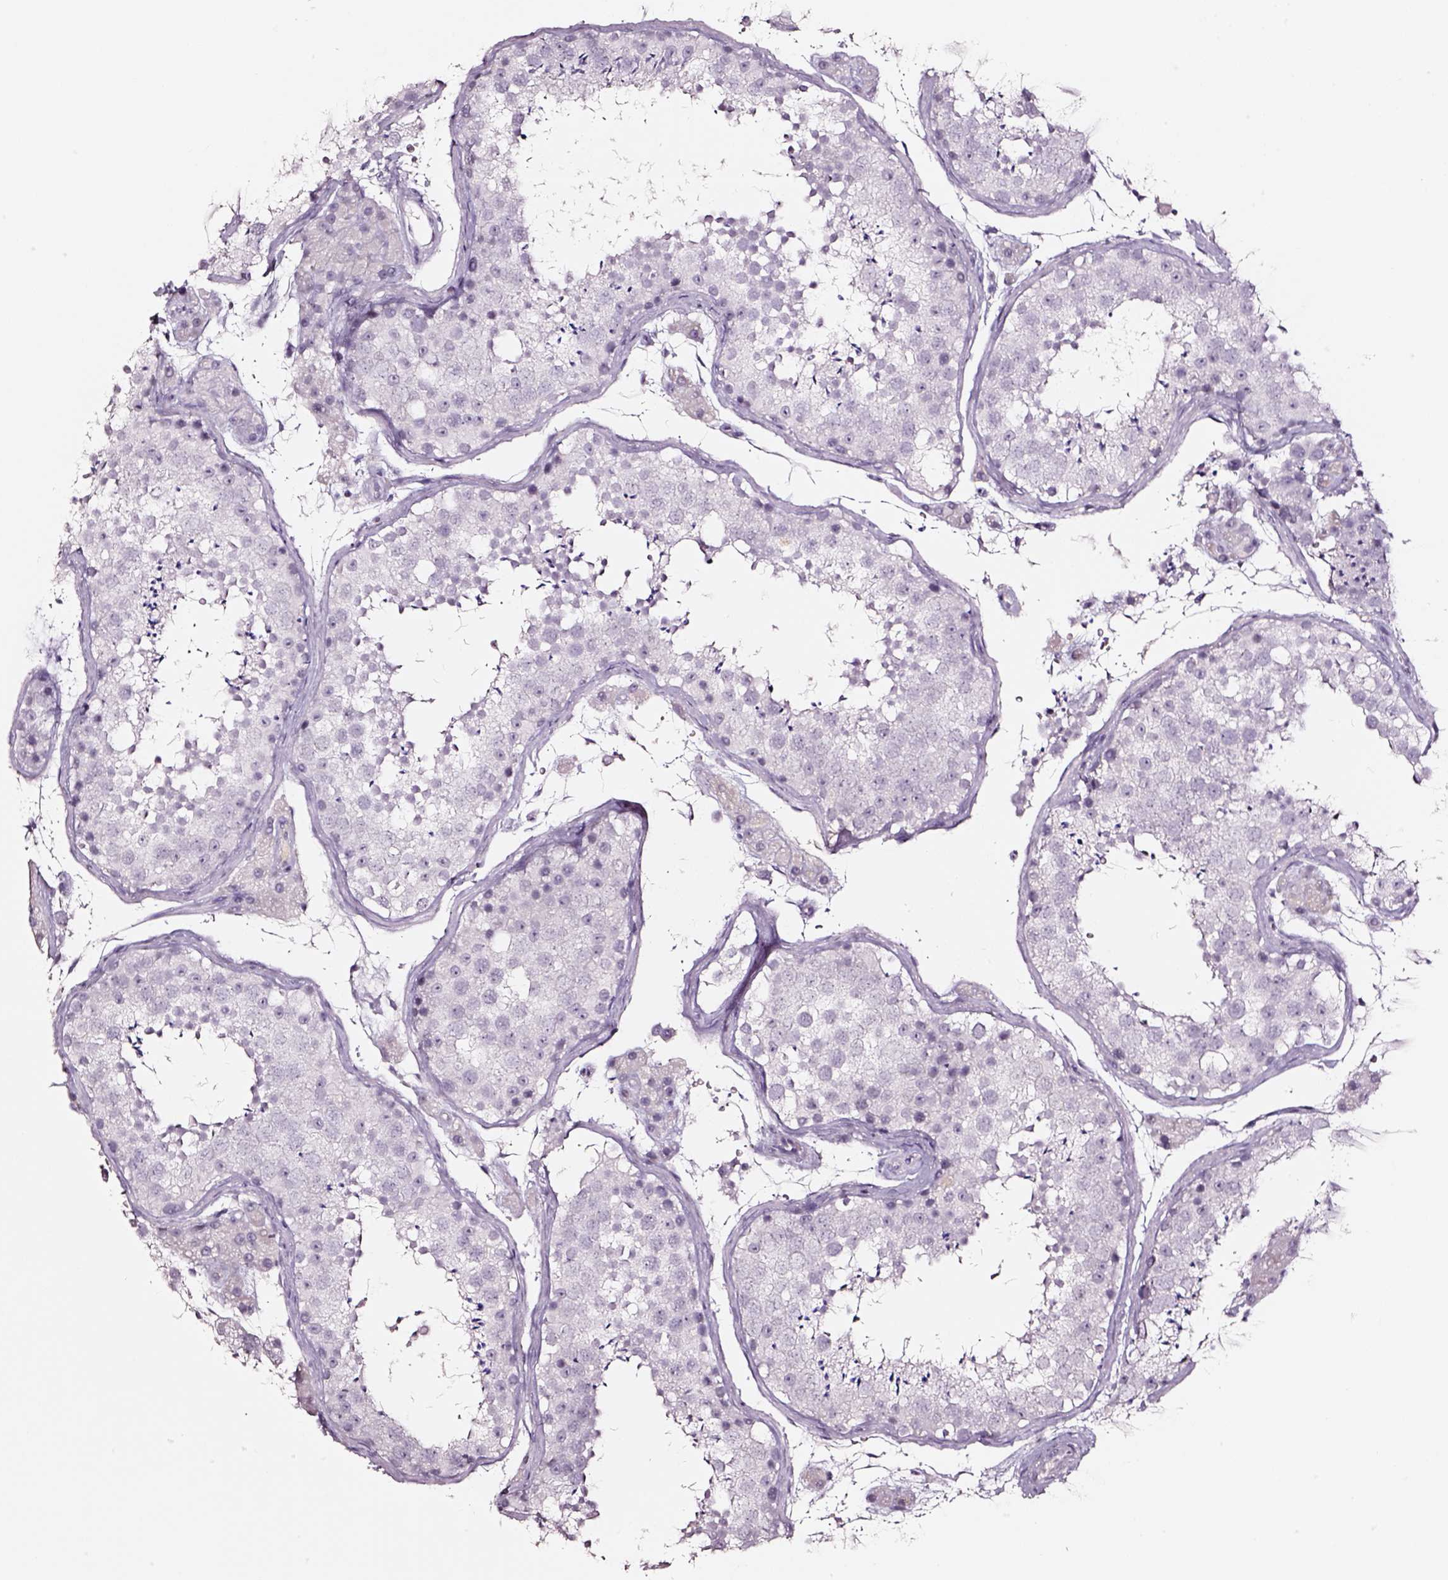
{"staining": {"intensity": "negative", "quantity": "none", "location": "none"}, "tissue": "testis", "cell_type": "Cells in seminiferous ducts", "image_type": "normal", "snomed": [{"axis": "morphology", "description": "Normal tissue, NOS"}, {"axis": "topography", "description": "Testis"}], "caption": "A histopathology image of testis stained for a protein demonstrates no brown staining in cells in seminiferous ducts. (DAB (3,3'-diaminobenzidine) immunohistochemistry with hematoxylin counter stain).", "gene": "SMIM17", "patient": {"sex": "male", "age": 41}}